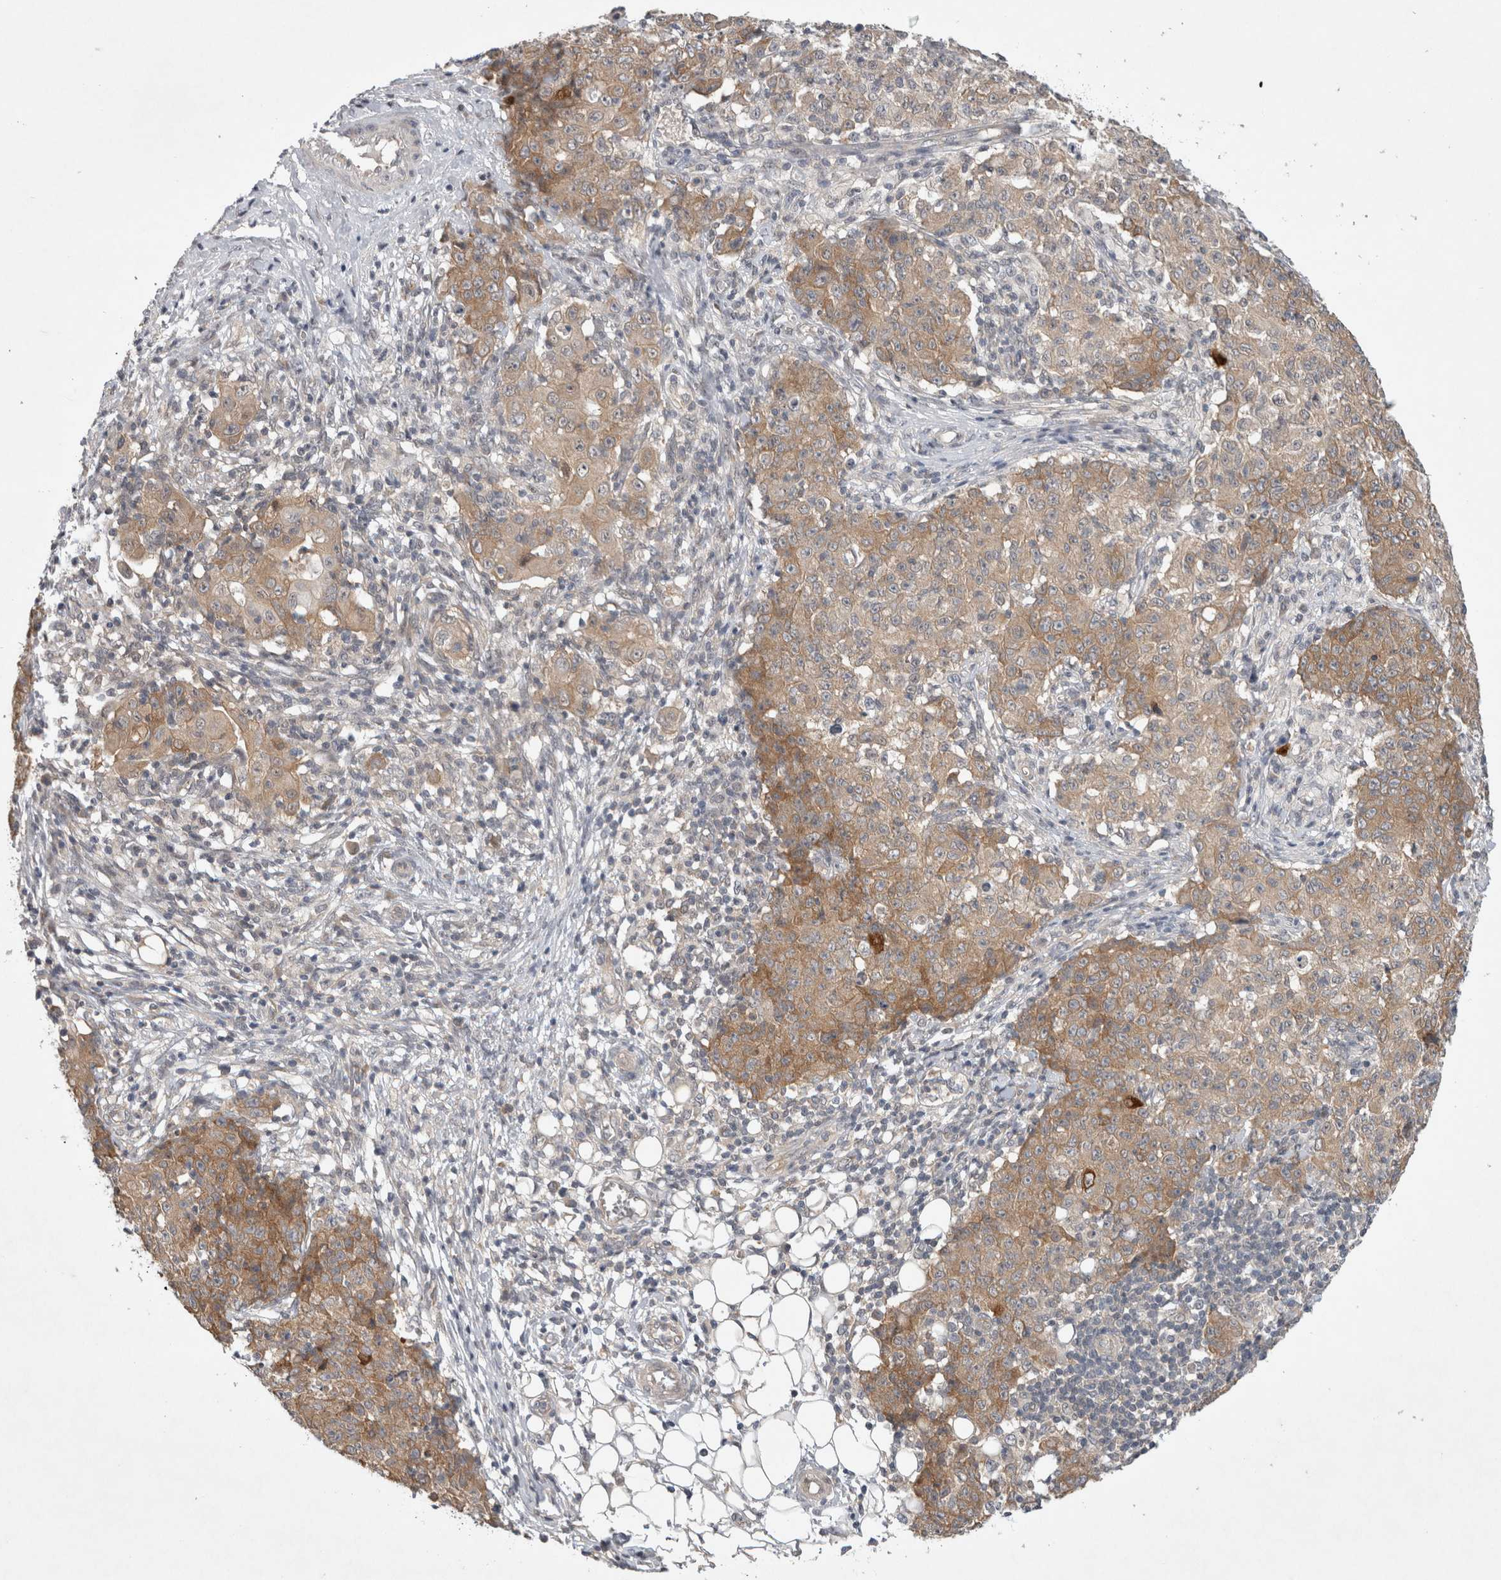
{"staining": {"intensity": "moderate", "quantity": ">75%", "location": "cytoplasmic/membranous"}, "tissue": "ovarian cancer", "cell_type": "Tumor cells", "image_type": "cancer", "snomed": [{"axis": "morphology", "description": "Carcinoma, endometroid"}, {"axis": "topography", "description": "Ovary"}], "caption": "Immunohistochemical staining of ovarian endometroid carcinoma exhibits moderate cytoplasmic/membranous protein staining in approximately >75% of tumor cells.", "gene": "CERS3", "patient": {"sex": "female", "age": 42}}